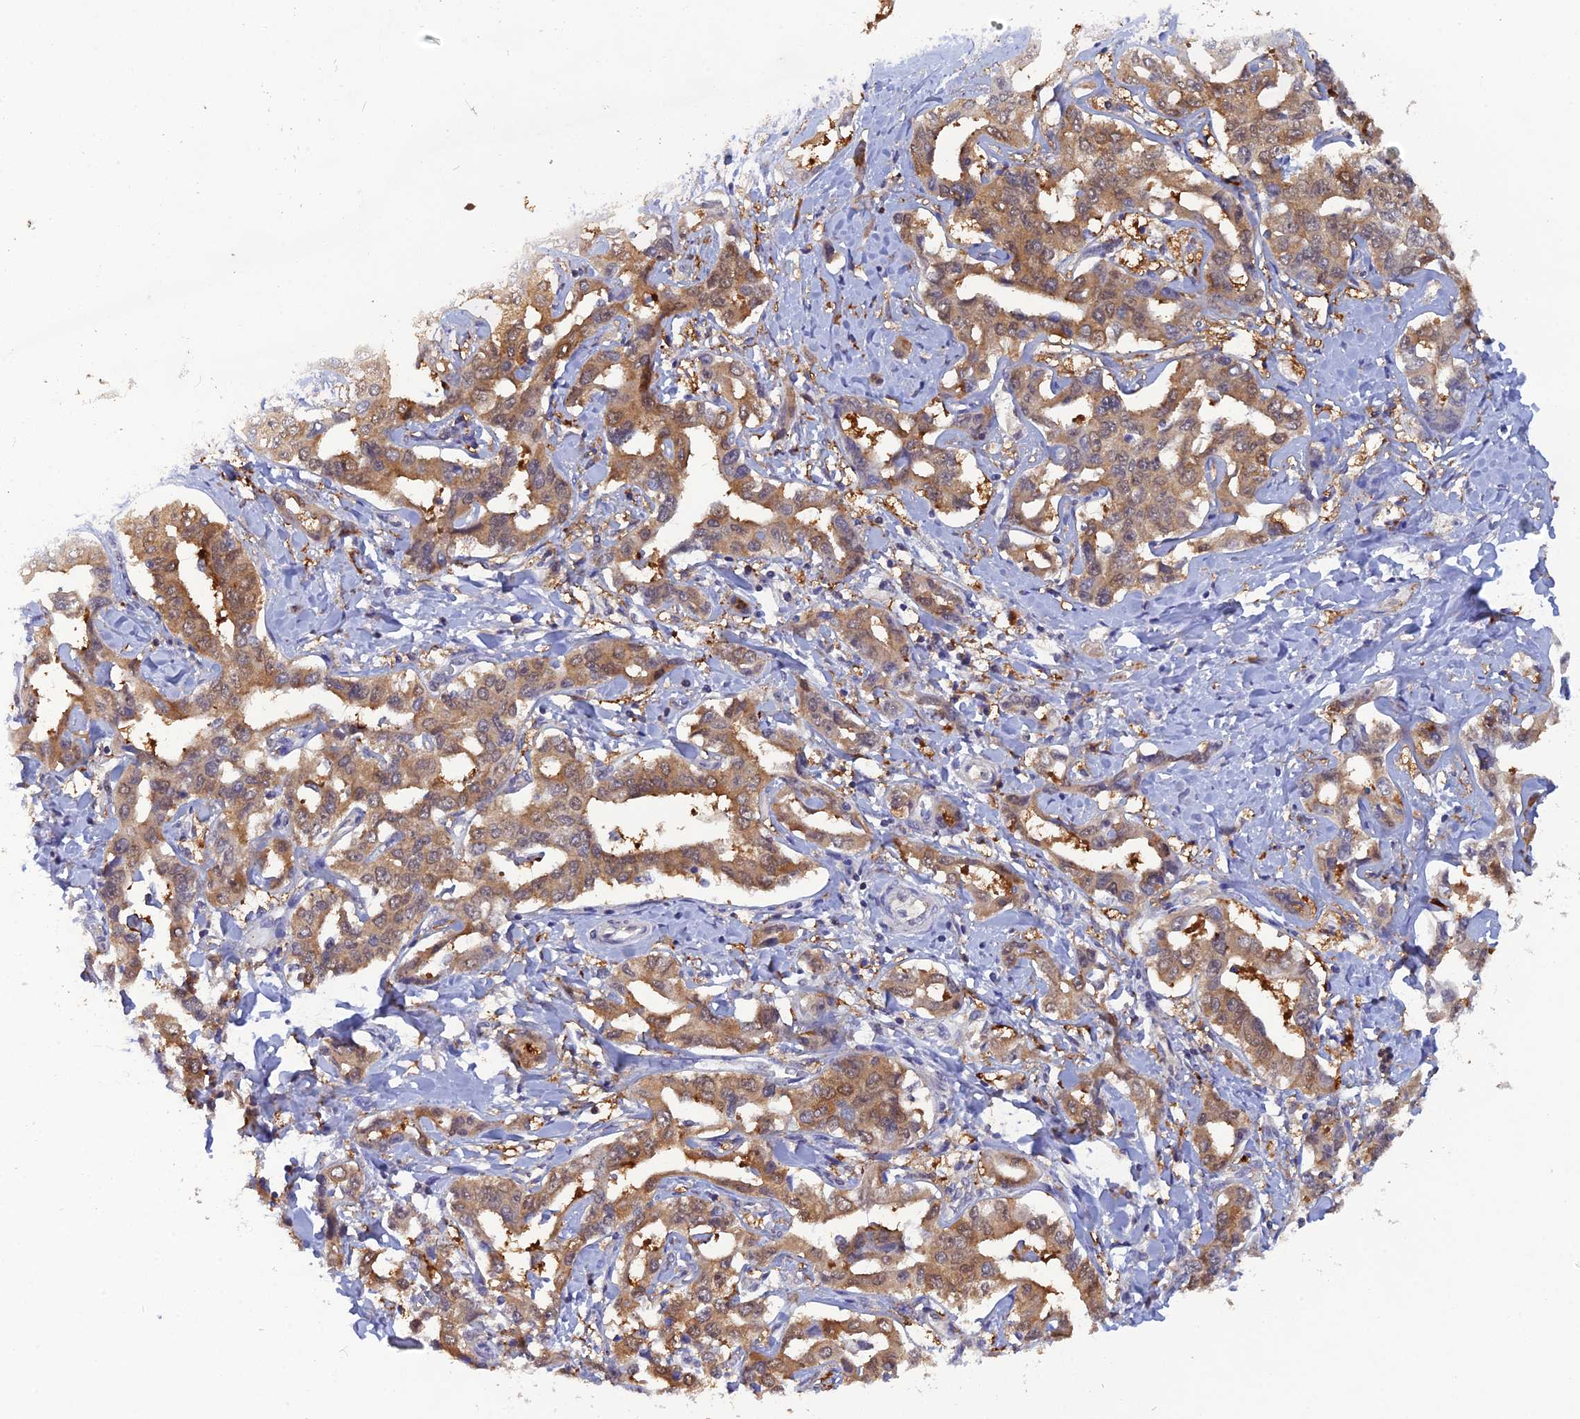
{"staining": {"intensity": "moderate", "quantity": ">75%", "location": "cytoplasmic/membranous,nuclear"}, "tissue": "liver cancer", "cell_type": "Tumor cells", "image_type": "cancer", "snomed": [{"axis": "morphology", "description": "Cholangiocarcinoma"}, {"axis": "topography", "description": "Liver"}], "caption": "The histopathology image reveals a brown stain indicating the presence of a protein in the cytoplasmic/membranous and nuclear of tumor cells in liver cholangiocarcinoma. (DAB IHC with brightfield microscopy, high magnification).", "gene": "HINT1", "patient": {"sex": "male", "age": 59}}